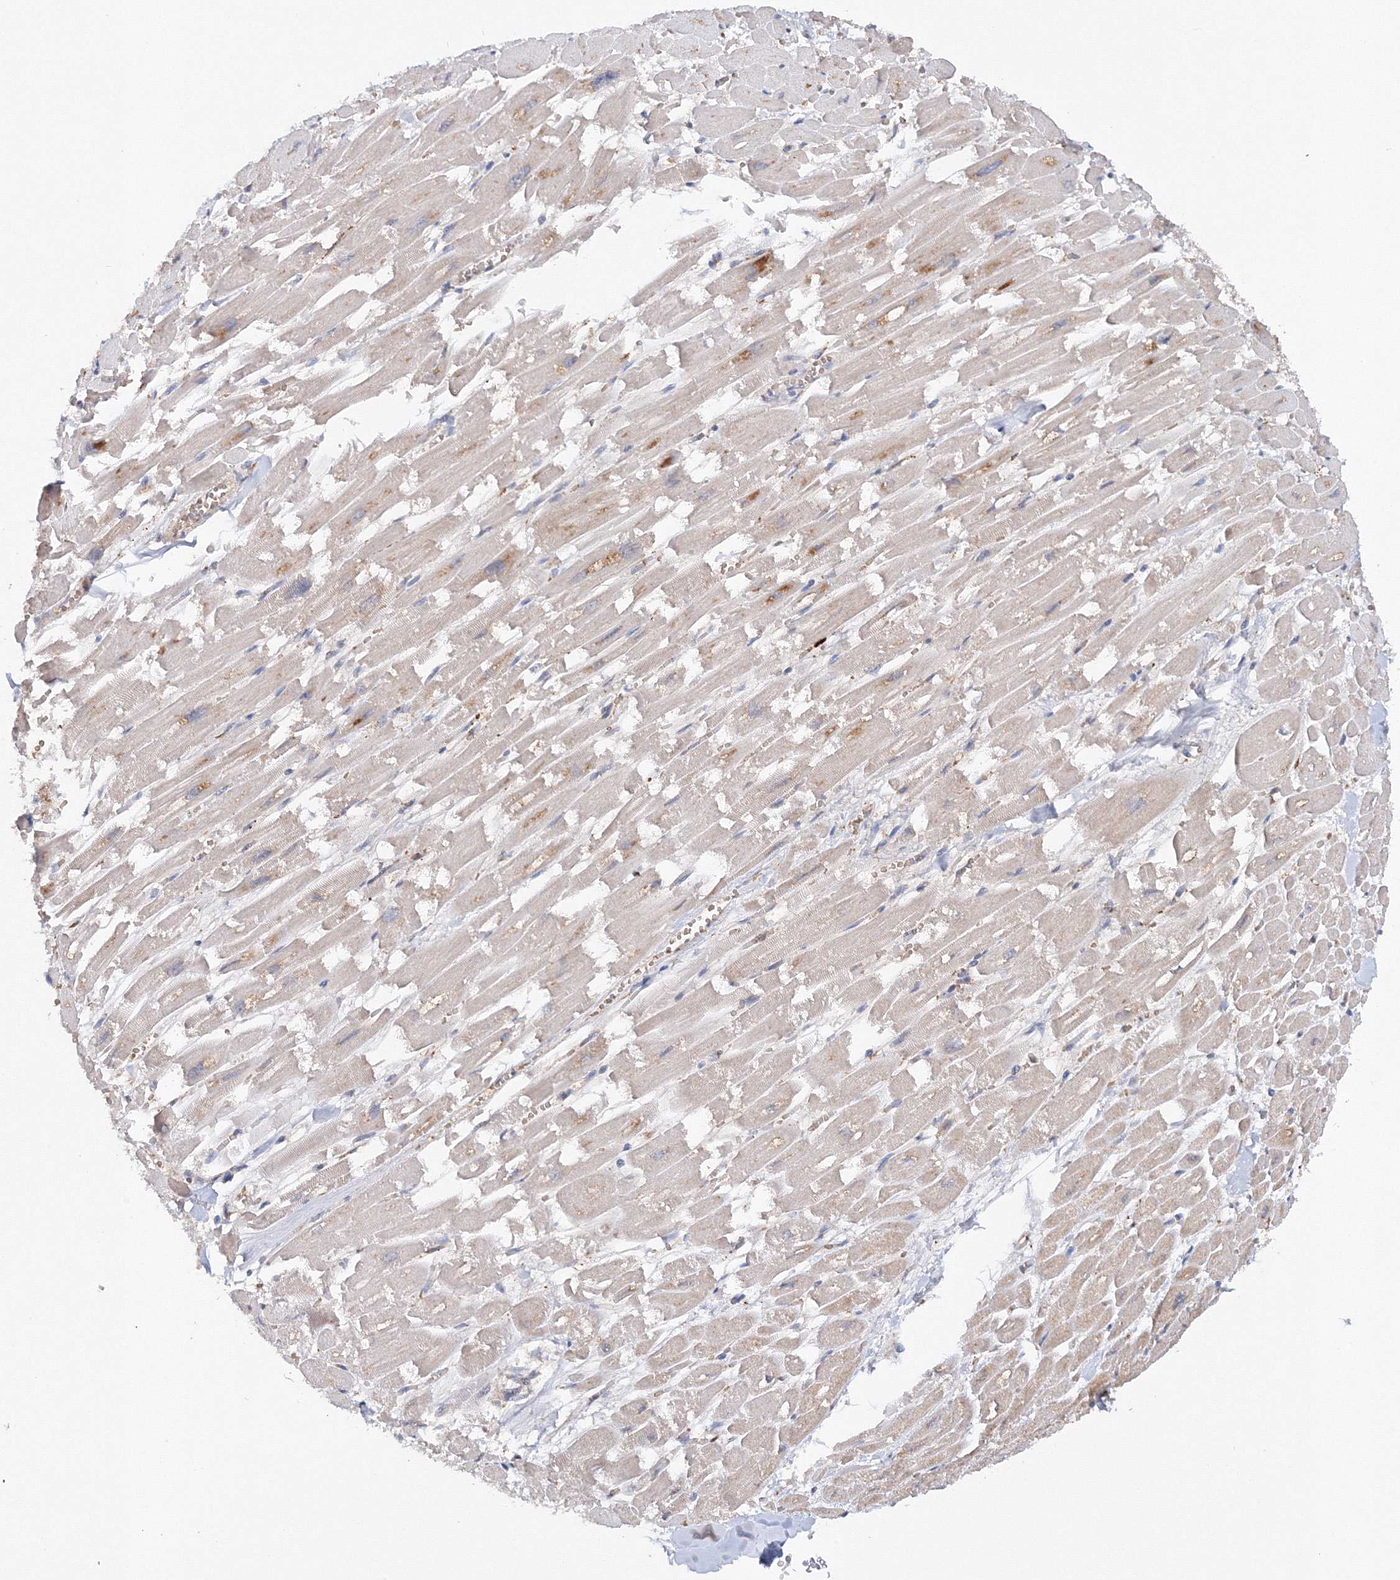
{"staining": {"intensity": "negative", "quantity": "none", "location": "none"}, "tissue": "heart muscle", "cell_type": "Cardiomyocytes", "image_type": "normal", "snomed": [{"axis": "morphology", "description": "Normal tissue, NOS"}, {"axis": "topography", "description": "Heart"}], "caption": "There is no significant expression in cardiomyocytes of heart muscle. (DAB (3,3'-diaminobenzidine) immunohistochemistry, high magnification).", "gene": "DIS3L2", "patient": {"sex": "male", "age": 54}}